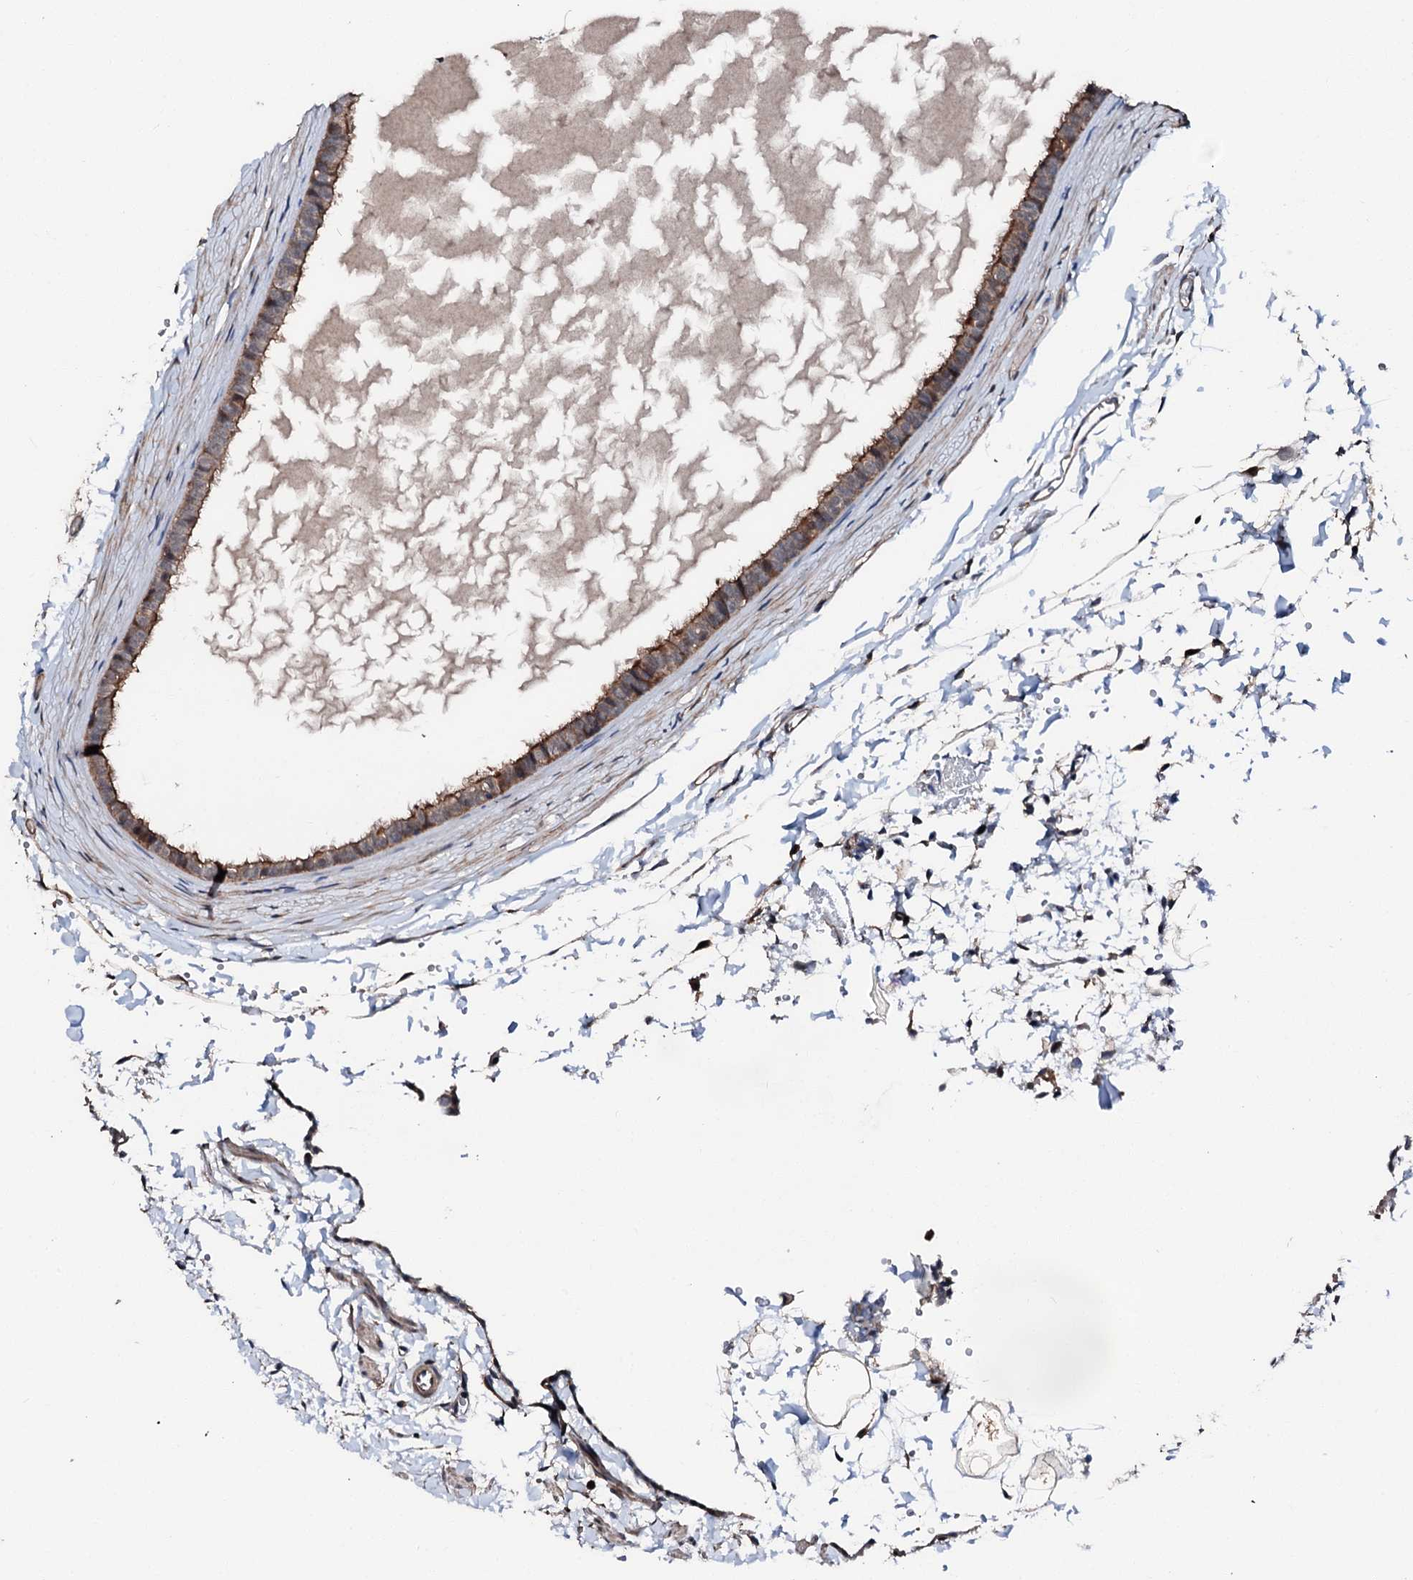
{"staining": {"intensity": "moderate", "quantity": ">75%", "location": "cytoplasmic/membranous"}, "tissue": "fallopian tube", "cell_type": "Glandular cells", "image_type": "normal", "snomed": [{"axis": "morphology", "description": "Normal tissue, NOS"}, {"axis": "topography", "description": "Fallopian tube"}], "caption": "A medium amount of moderate cytoplasmic/membranous positivity is seen in approximately >75% of glandular cells in normal fallopian tube. The staining was performed using DAB (3,3'-diaminobenzidine), with brown indicating positive protein expression. Nuclei are stained blue with hematoxylin.", "gene": "FGD4", "patient": {"sex": "female", "age": 35}}